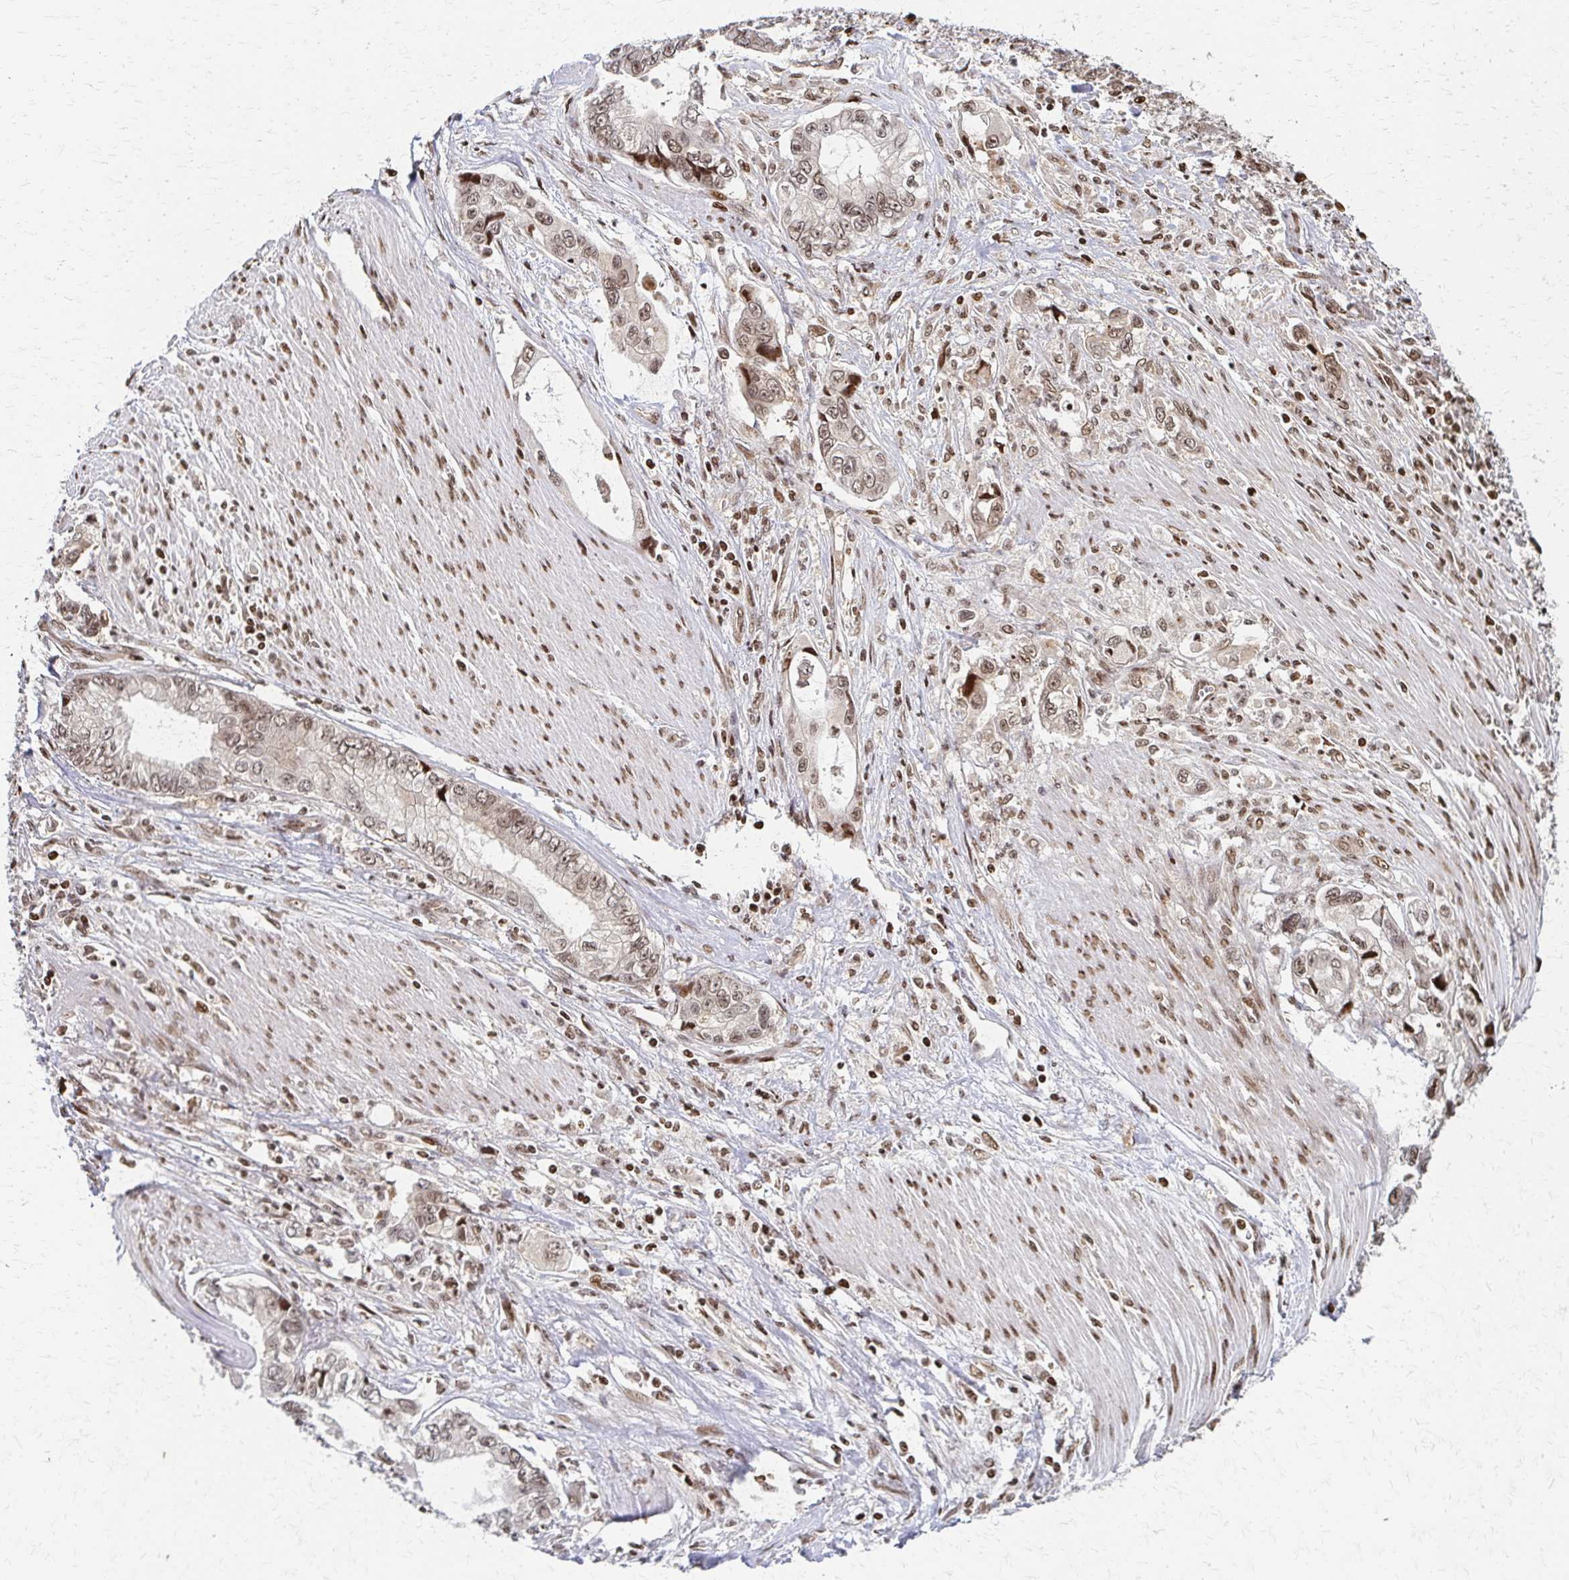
{"staining": {"intensity": "weak", "quantity": ">75%", "location": "nuclear"}, "tissue": "stomach cancer", "cell_type": "Tumor cells", "image_type": "cancer", "snomed": [{"axis": "morphology", "description": "Adenocarcinoma, NOS"}, {"axis": "topography", "description": "Pancreas"}, {"axis": "topography", "description": "Stomach, upper"}], "caption": "An IHC histopathology image of tumor tissue is shown. Protein staining in brown labels weak nuclear positivity in stomach cancer (adenocarcinoma) within tumor cells. The staining was performed using DAB (3,3'-diaminobenzidine), with brown indicating positive protein expression. Nuclei are stained blue with hematoxylin.", "gene": "PSMD7", "patient": {"sex": "male", "age": 77}}